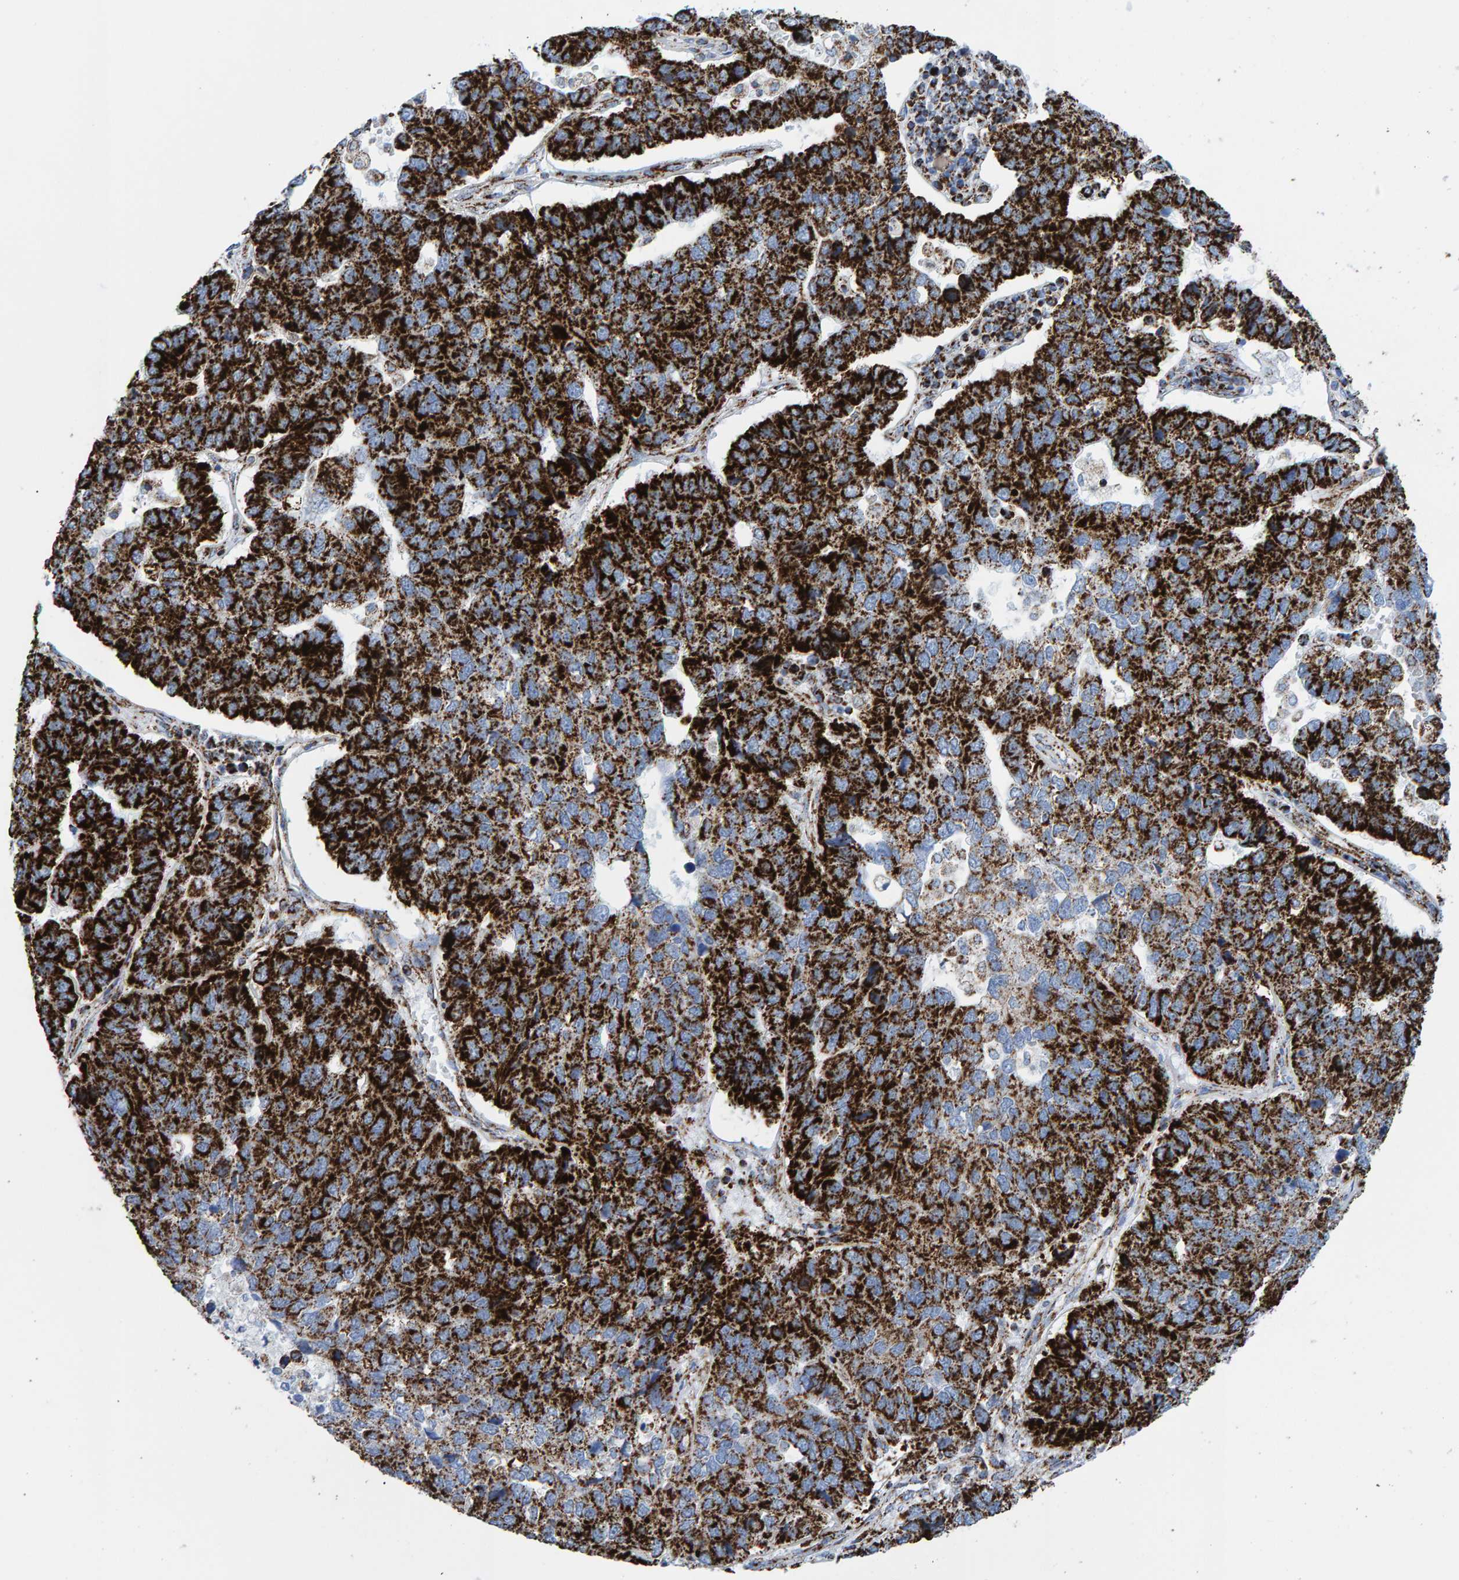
{"staining": {"intensity": "strong", "quantity": ">75%", "location": "cytoplasmic/membranous"}, "tissue": "pancreatic cancer", "cell_type": "Tumor cells", "image_type": "cancer", "snomed": [{"axis": "morphology", "description": "Adenocarcinoma, NOS"}, {"axis": "topography", "description": "Pancreas"}], "caption": "High-magnification brightfield microscopy of adenocarcinoma (pancreatic) stained with DAB (brown) and counterstained with hematoxylin (blue). tumor cells exhibit strong cytoplasmic/membranous positivity is seen in about>75% of cells.", "gene": "ENSG00000262660", "patient": {"sex": "female", "age": 61}}